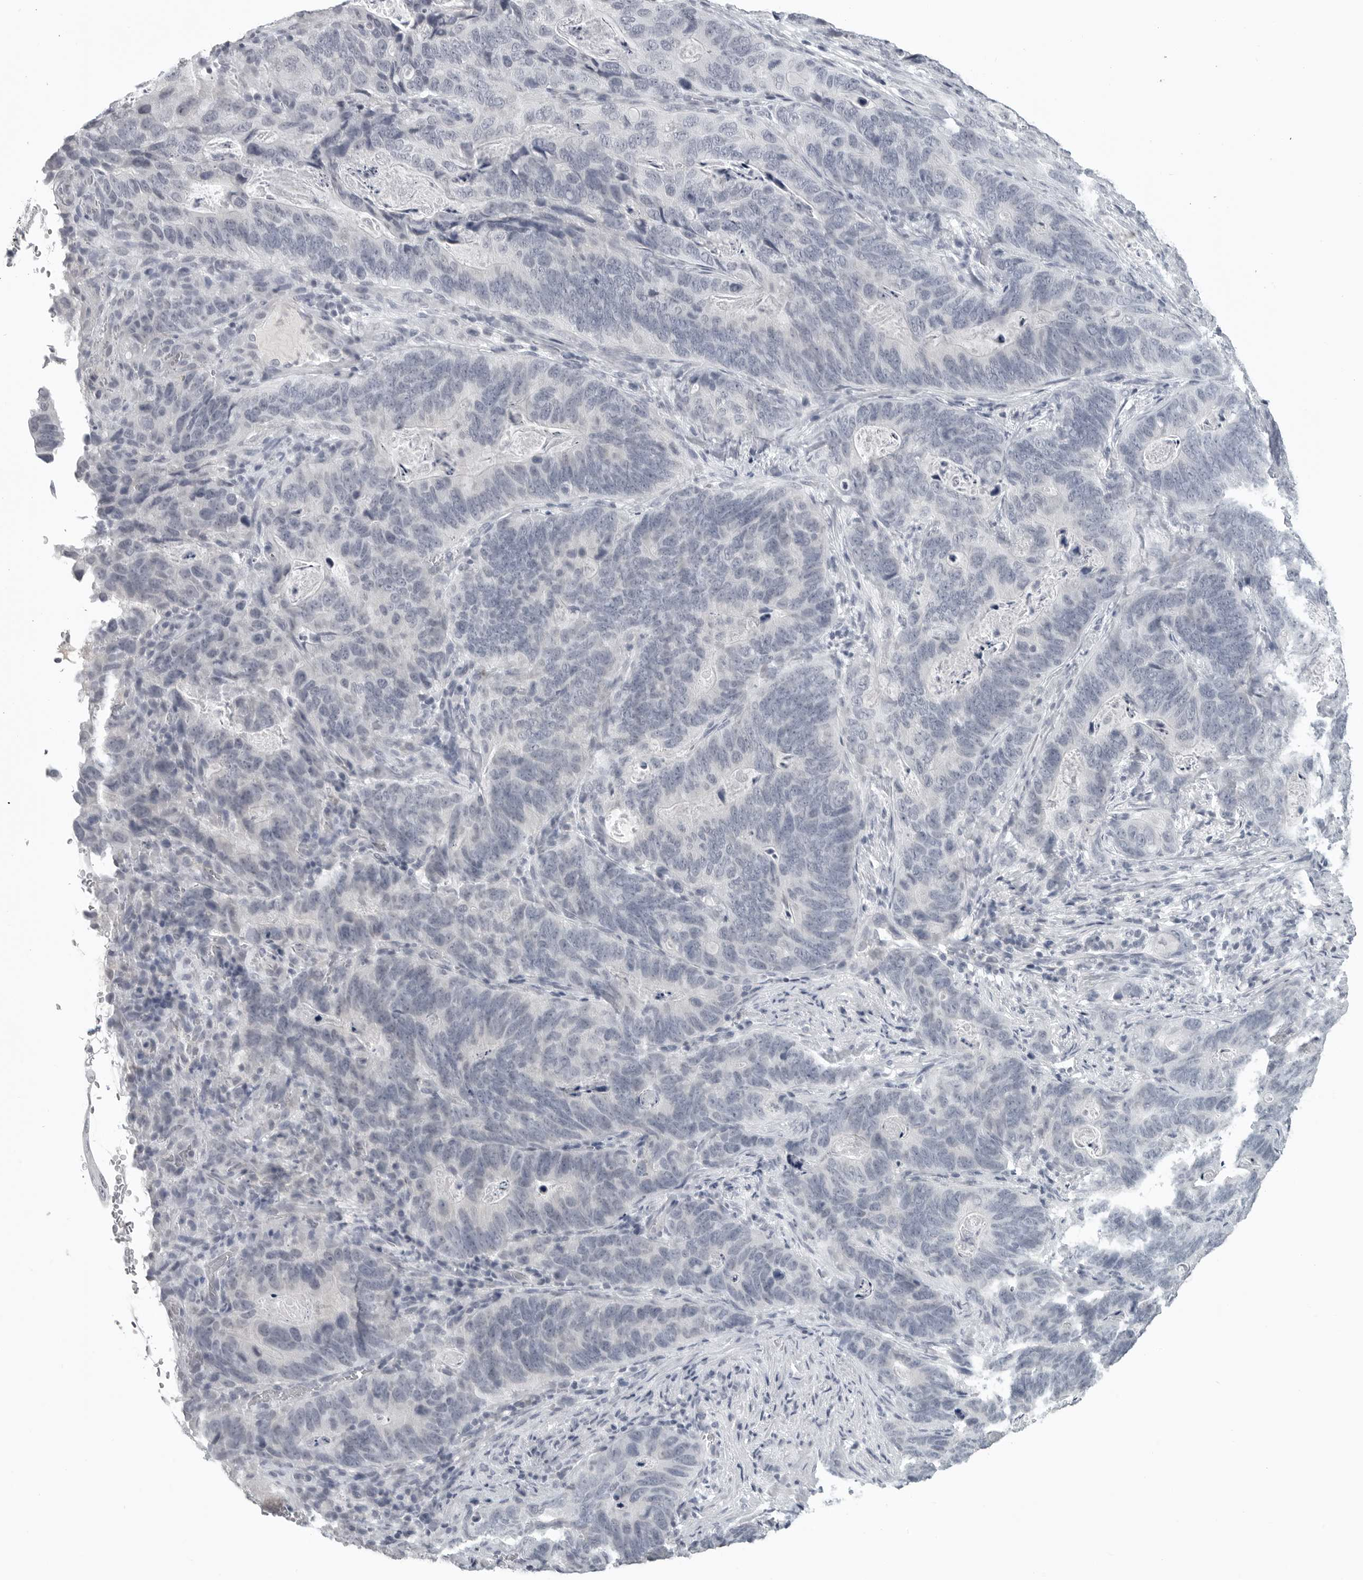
{"staining": {"intensity": "negative", "quantity": "none", "location": "none"}, "tissue": "stomach cancer", "cell_type": "Tumor cells", "image_type": "cancer", "snomed": [{"axis": "morphology", "description": "Normal tissue, NOS"}, {"axis": "morphology", "description": "Adenocarcinoma, NOS"}, {"axis": "topography", "description": "Stomach"}], "caption": "Protein analysis of adenocarcinoma (stomach) reveals no significant staining in tumor cells.", "gene": "BPIFA1", "patient": {"sex": "female", "age": 89}}